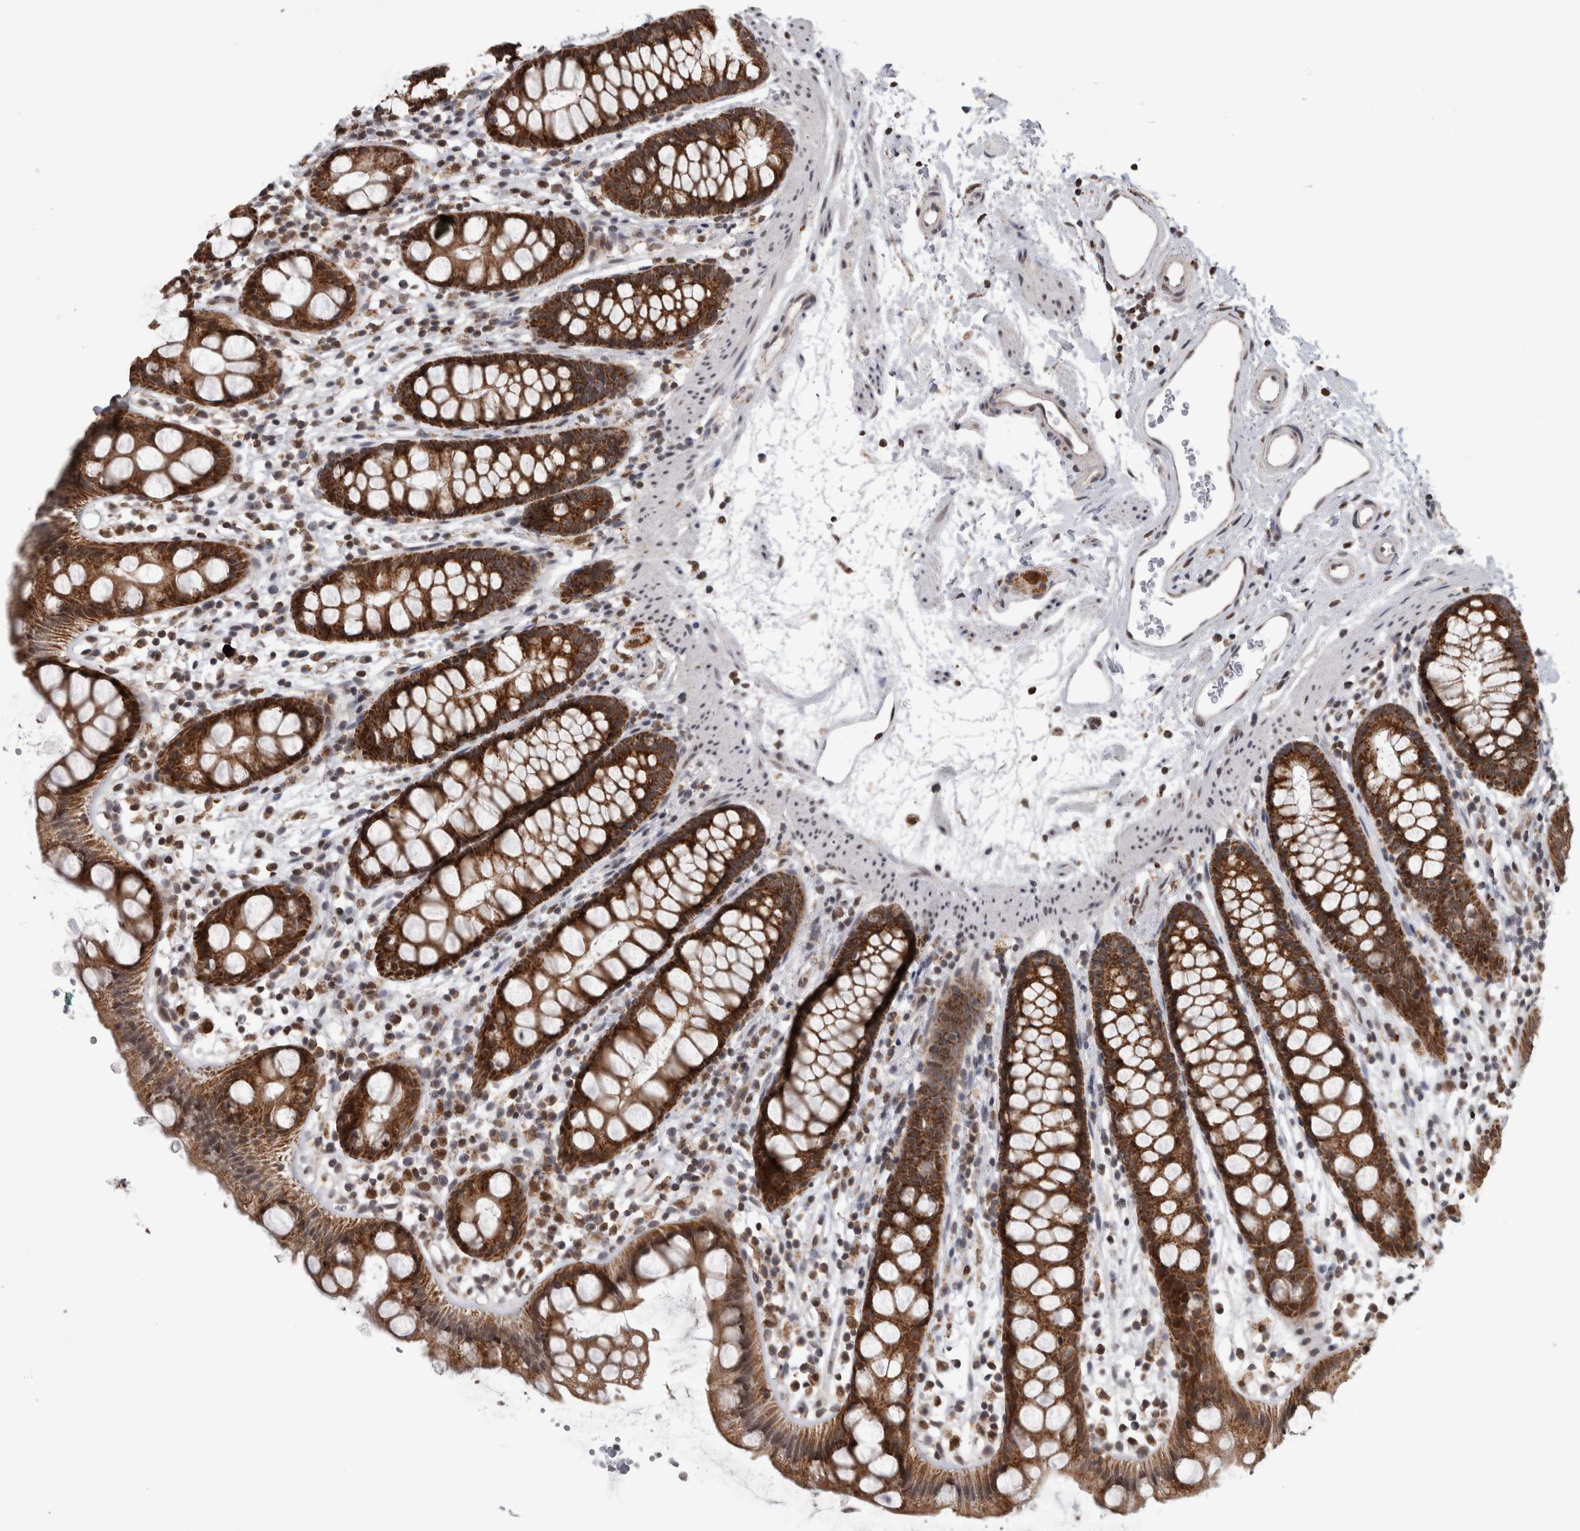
{"staining": {"intensity": "strong", "quantity": ">75%", "location": "cytoplasmic/membranous"}, "tissue": "rectum", "cell_type": "Glandular cells", "image_type": "normal", "snomed": [{"axis": "morphology", "description": "Normal tissue, NOS"}, {"axis": "topography", "description": "Rectum"}], "caption": "A high amount of strong cytoplasmic/membranous positivity is identified in about >75% of glandular cells in unremarkable rectum.", "gene": "OR2K2", "patient": {"sex": "female", "age": 65}}